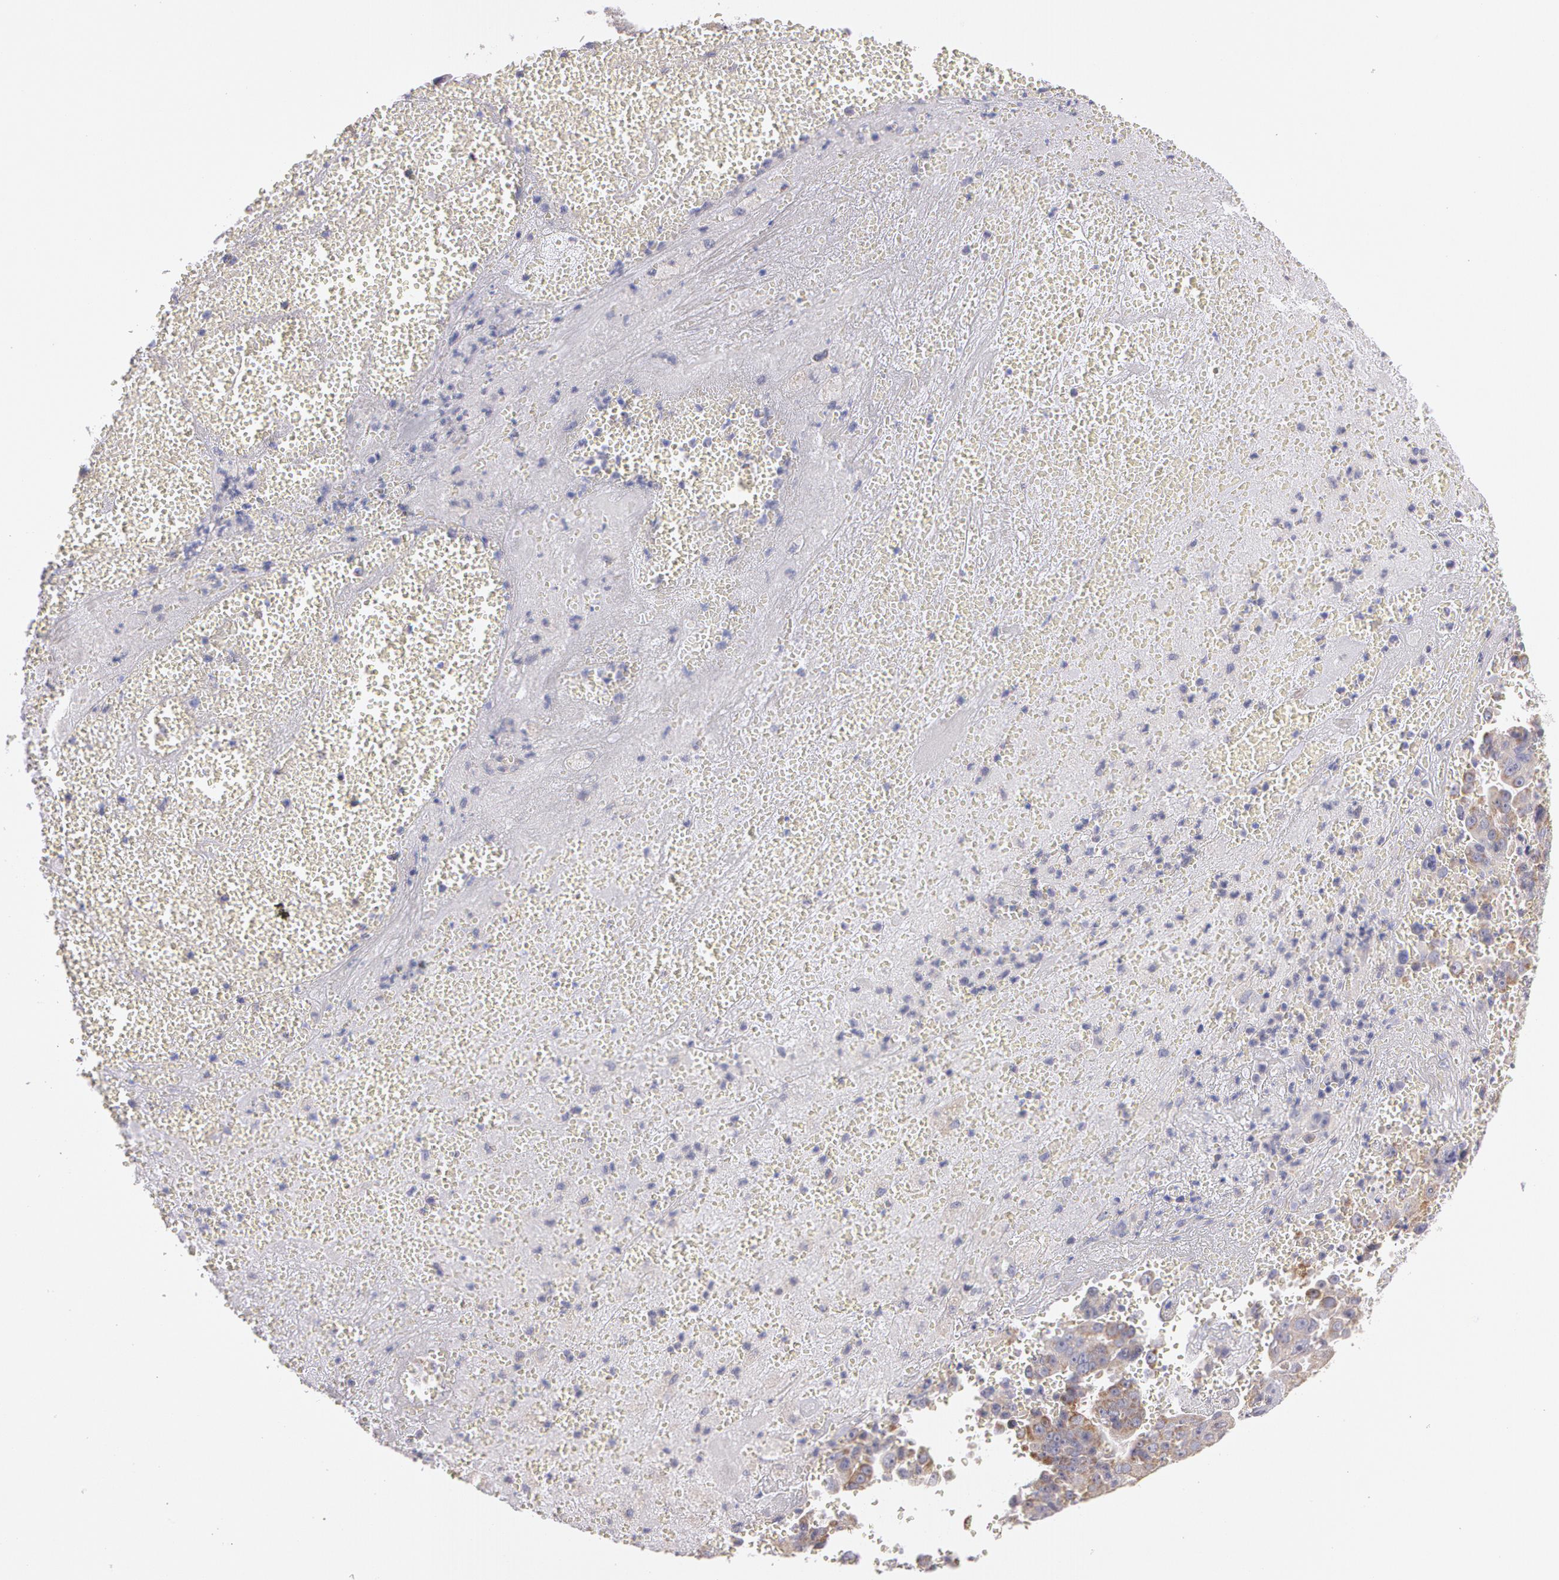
{"staining": {"intensity": "weak", "quantity": "25%-75%", "location": "cytoplasmic/membranous"}, "tissue": "liver cancer", "cell_type": "Tumor cells", "image_type": "cancer", "snomed": [{"axis": "morphology", "description": "Cholangiocarcinoma"}, {"axis": "topography", "description": "Liver"}], "caption": "Tumor cells reveal low levels of weak cytoplasmic/membranous staining in approximately 25%-75% of cells in human liver cholangiocarcinoma.", "gene": "NEK9", "patient": {"sex": "female", "age": 79}}